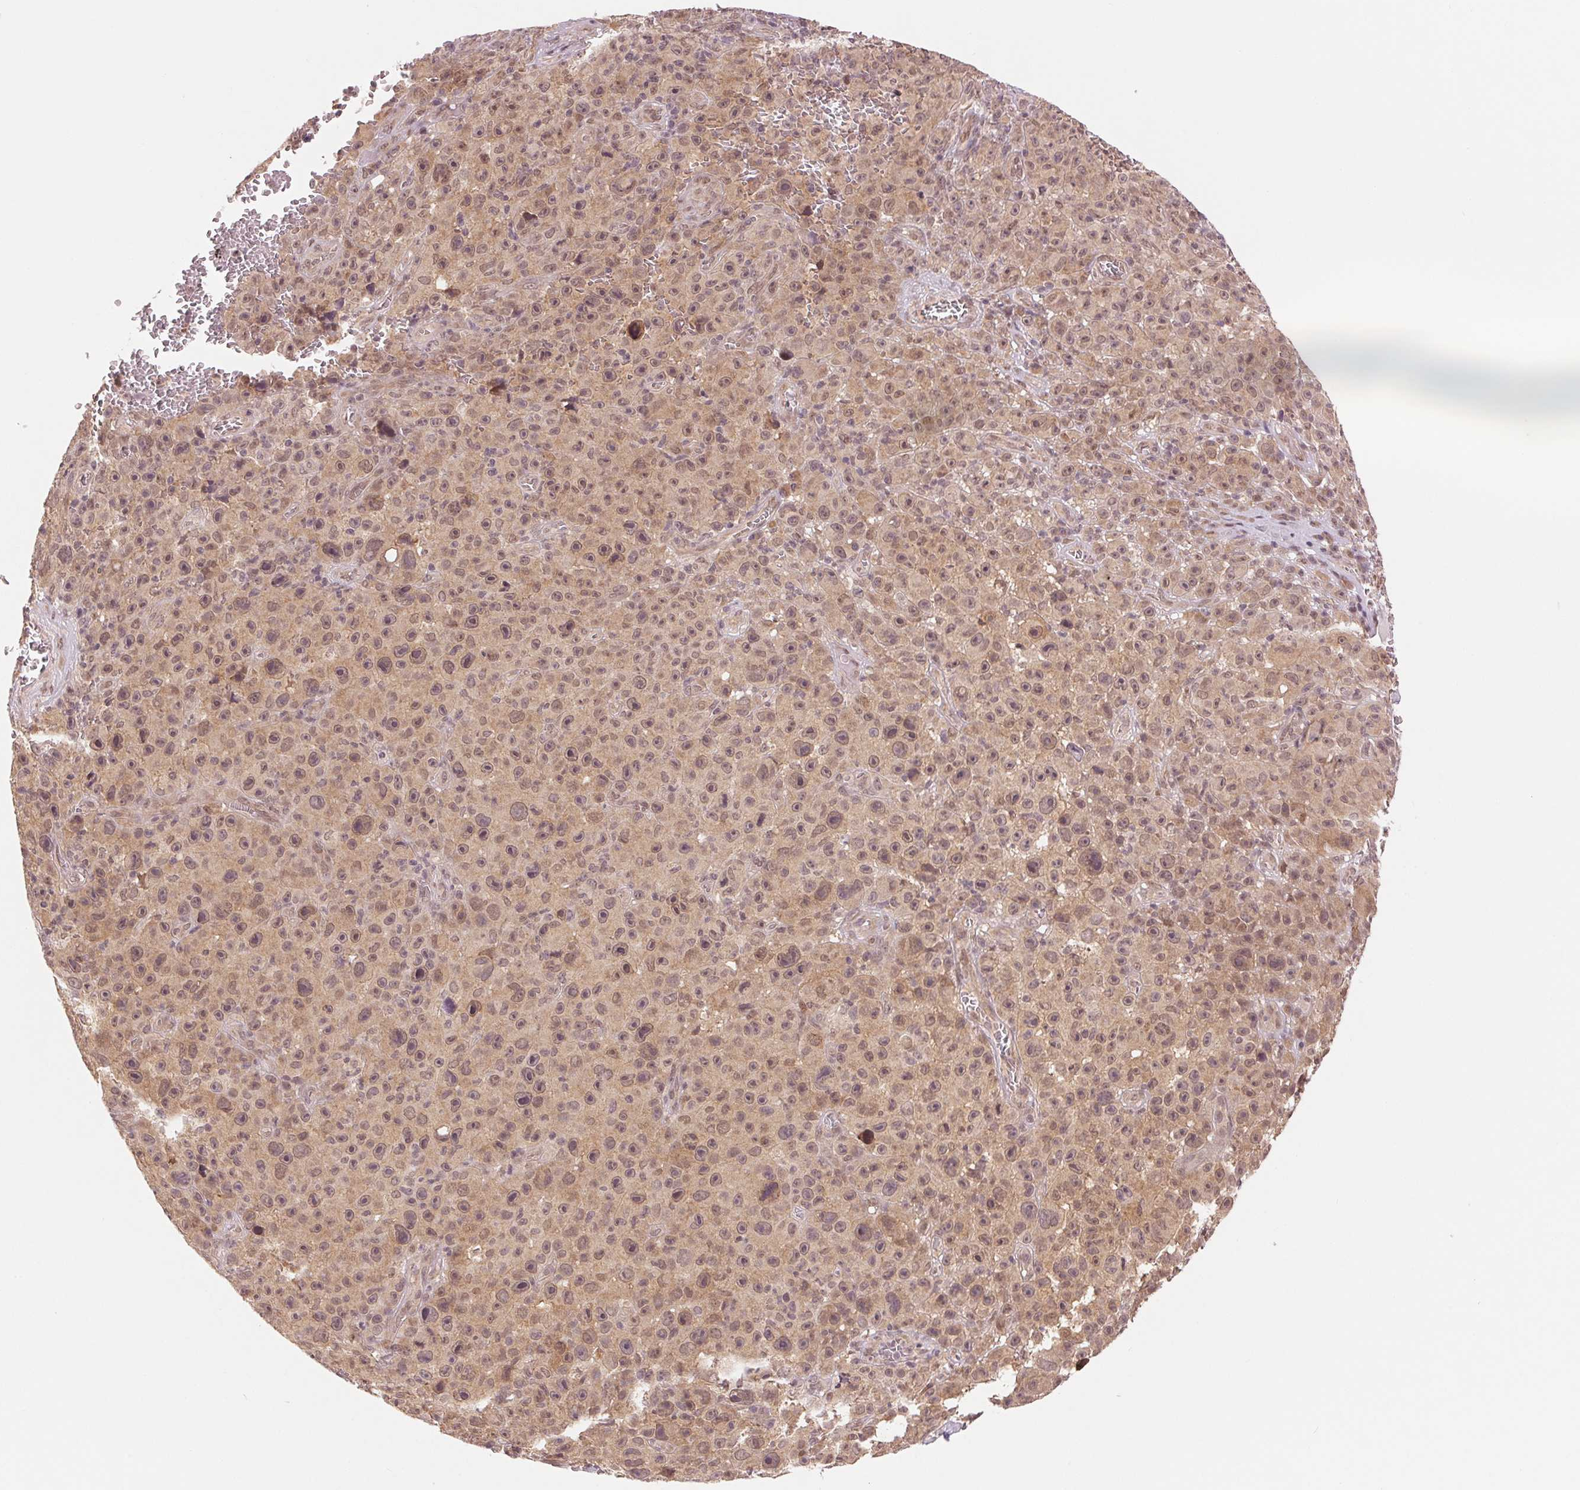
{"staining": {"intensity": "weak", "quantity": ">75%", "location": "cytoplasmic/membranous,nuclear"}, "tissue": "melanoma", "cell_type": "Tumor cells", "image_type": "cancer", "snomed": [{"axis": "morphology", "description": "Malignant melanoma, NOS"}, {"axis": "topography", "description": "Skin"}], "caption": "An image of malignant melanoma stained for a protein demonstrates weak cytoplasmic/membranous and nuclear brown staining in tumor cells. (DAB IHC with brightfield microscopy, high magnification).", "gene": "ERI3", "patient": {"sex": "female", "age": 82}}